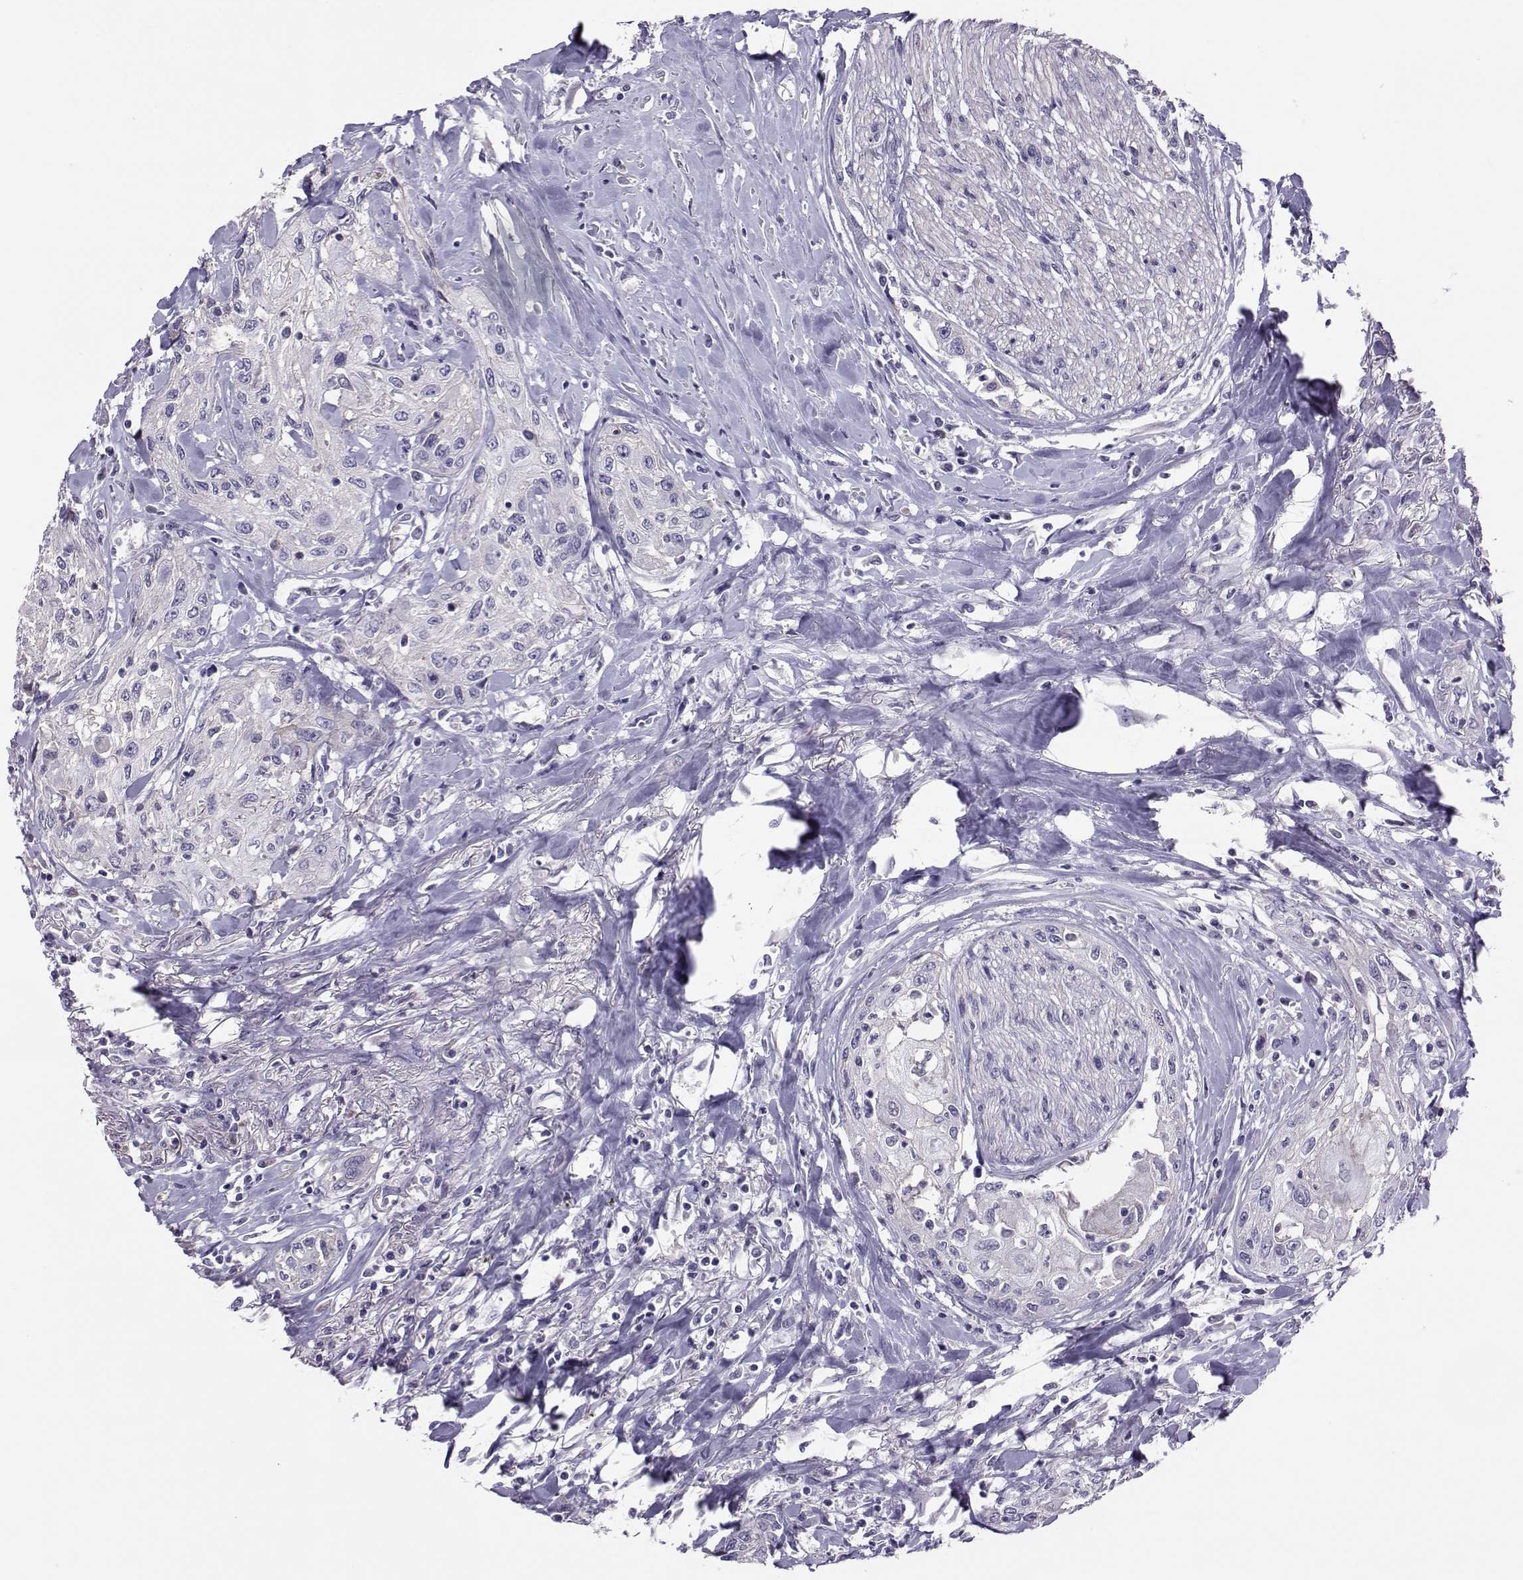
{"staining": {"intensity": "negative", "quantity": "none", "location": "none"}, "tissue": "head and neck cancer", "cell_type": "Tumor cells", "image_type": "cancer", "snomed": [{"axis": "morphology", "description": "Normal tissue, NOS"}, {"axis": "morphology", "description": "Squamous cell carcinoma, NOS"}, {"axis": "topography", "description": "Oral tissue"}, {"axis": "topography", "description": "Peripheral nerve tissue"}, {"axis": "topography", "description": "Head-Neck"}], "caption": "High power microscopy image of an immunohistochemistry (IHC) photomicrograph of squamous cell carcinoma (head and neck), revealing no significant positivity in tumor cells.", "gene": "DNAAF1", "patient": {"sex": "female", "age": 59}}